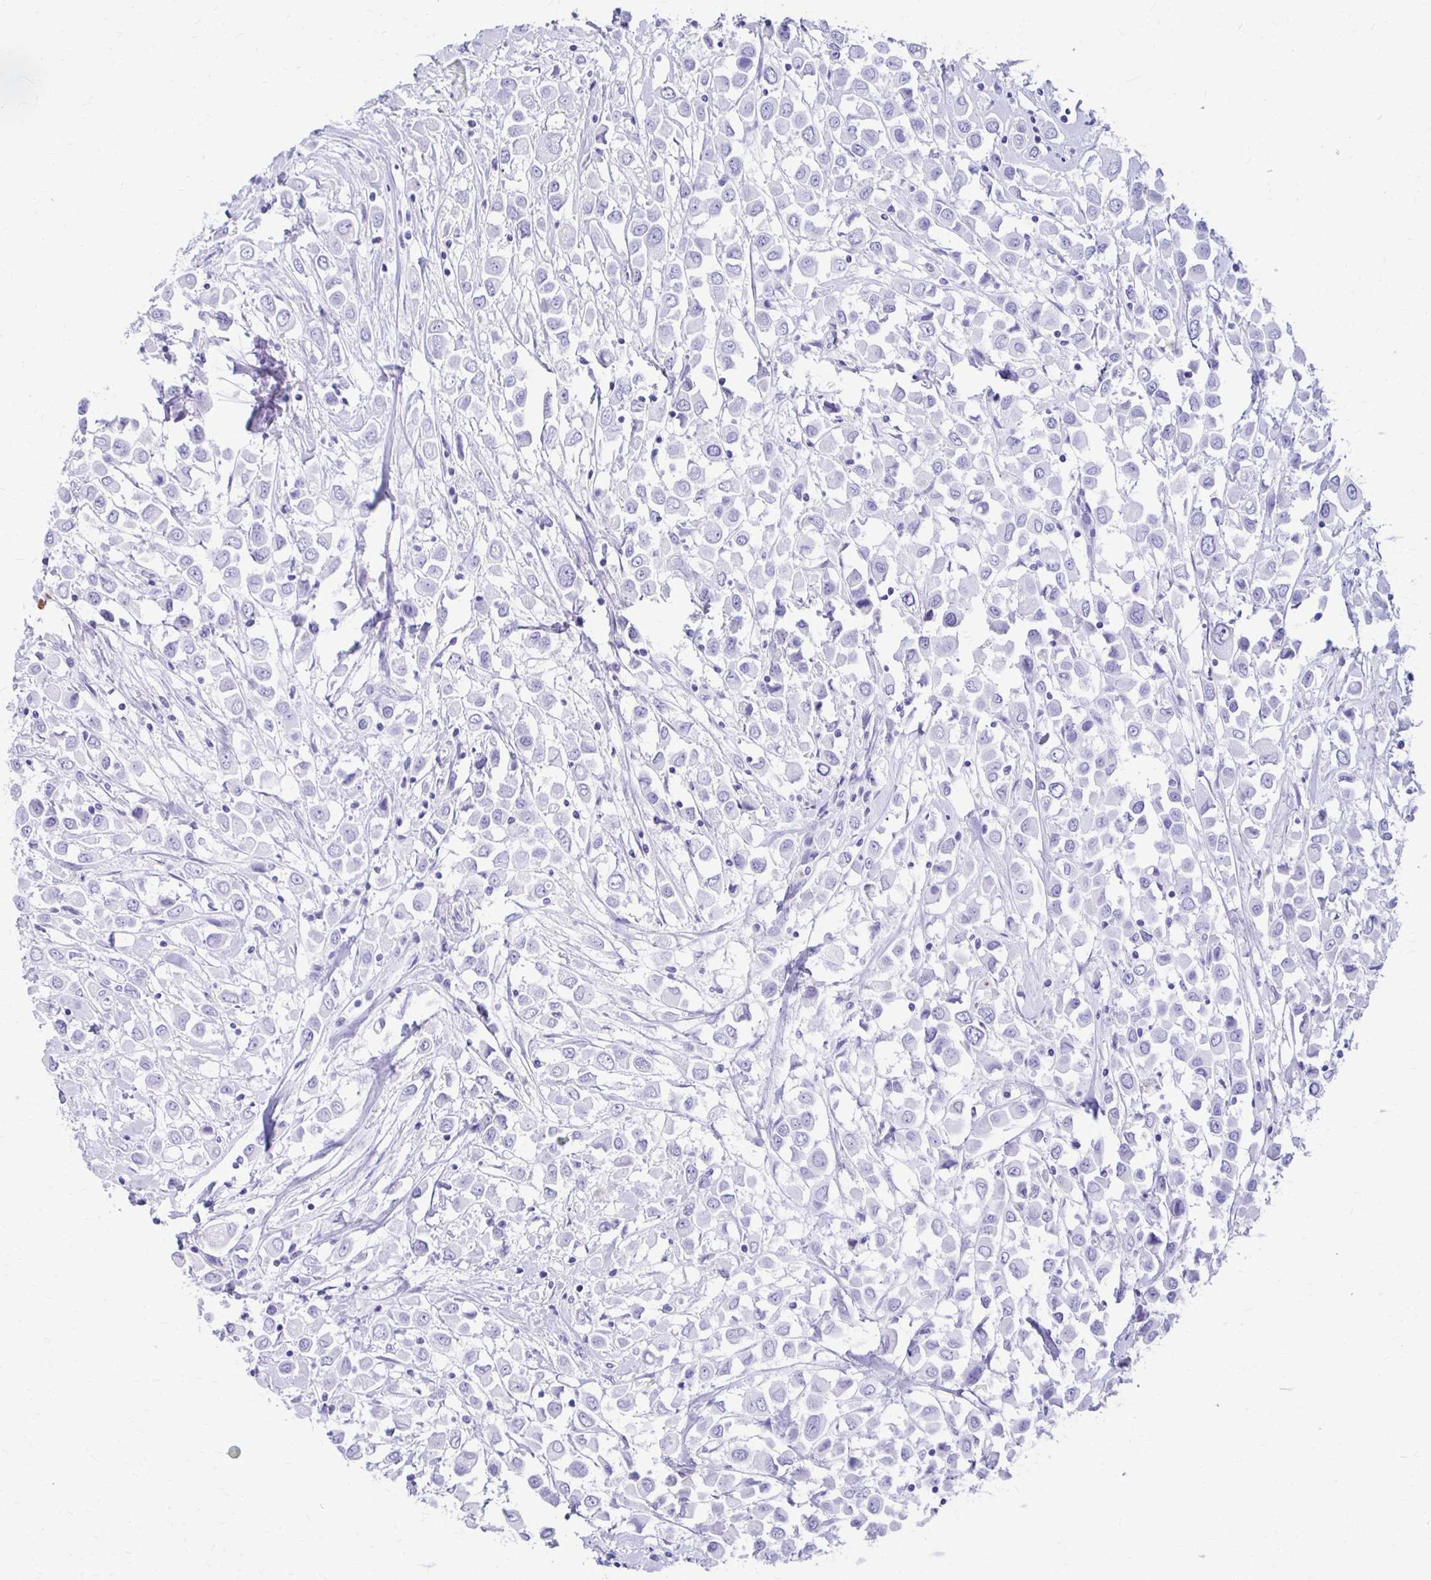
{"staining": {"intensity": "negative", "quantity": "none", "location": "none"}, "tissue": "breast cancer", "cell_type": "Tumor cells", "image_type": "cancer", "snomed": [{"axis": "morphology", "description": "Duct carcinoma"}, {"axis": "topography", "description": "Breast"}], "caption": "Immunohistochemistry histopathology image of neoplastic tissue: human breast cancer (intraductal carcinoma) stained with DAB (3,3'-diaminobenzidine) shows no significant protein positivity in tumor cells.", "gene": "NSG2", "patient": {"sex": "female", "age": 61}}